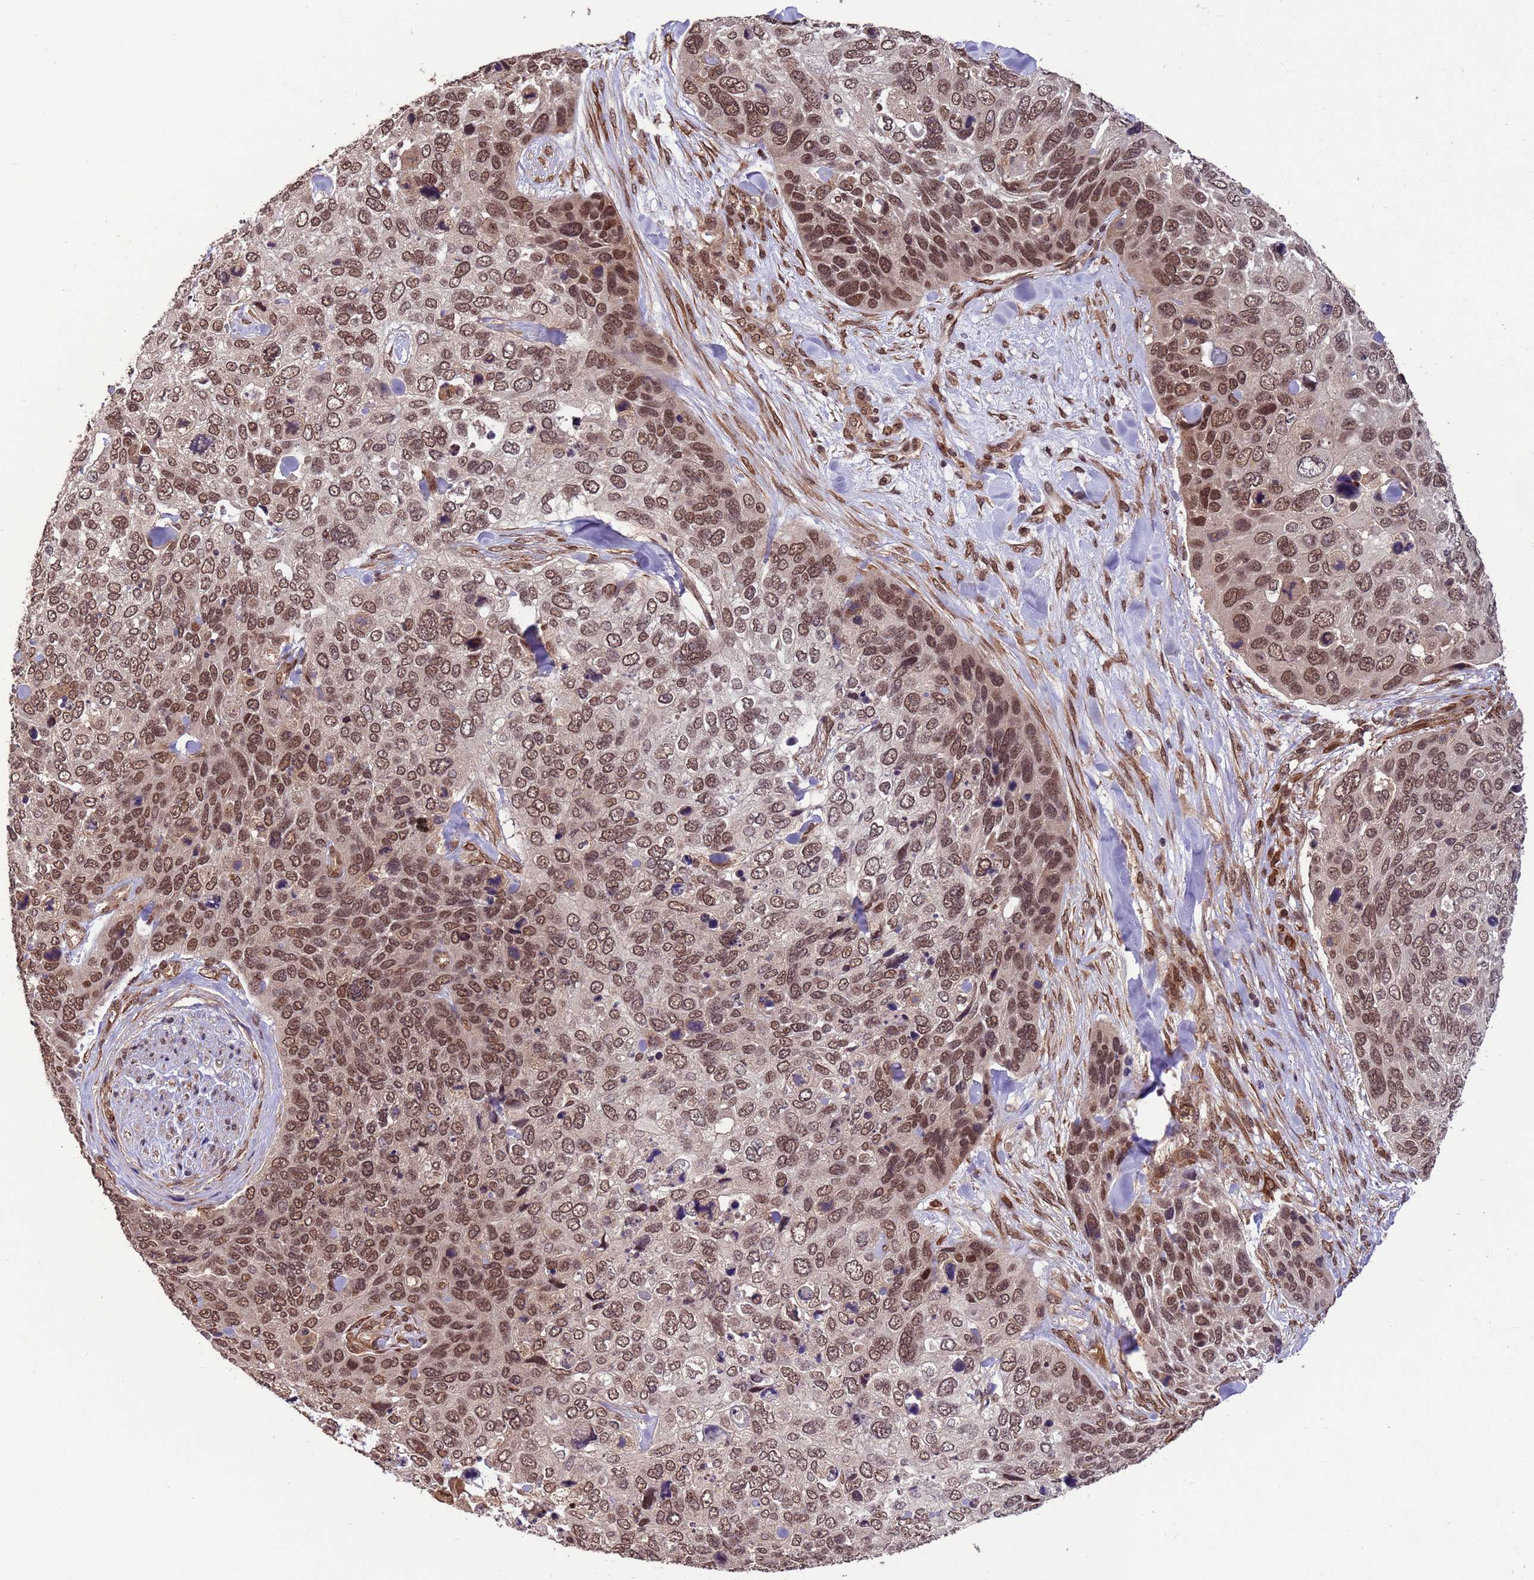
{"staining": {"intensity": "moderate", "quantity": ">75%", "location": "nuclear"}, "tissue": "skin cancer", "cell_type": "Tumor cells", "image_type": "cancer", "snomed": [{"axis": "morphology", "description": "Basal cell carcinoma"}, {"axis": "topography", "description": "Skin"}], "caption": "The immunohistochemical stain highlights moderate nuclear expression in tumor cells of skin cancer (basal cell carcinoma) tissue.", "gene": "VSTM4", "patient": {"sex": "female", "age": 74}}